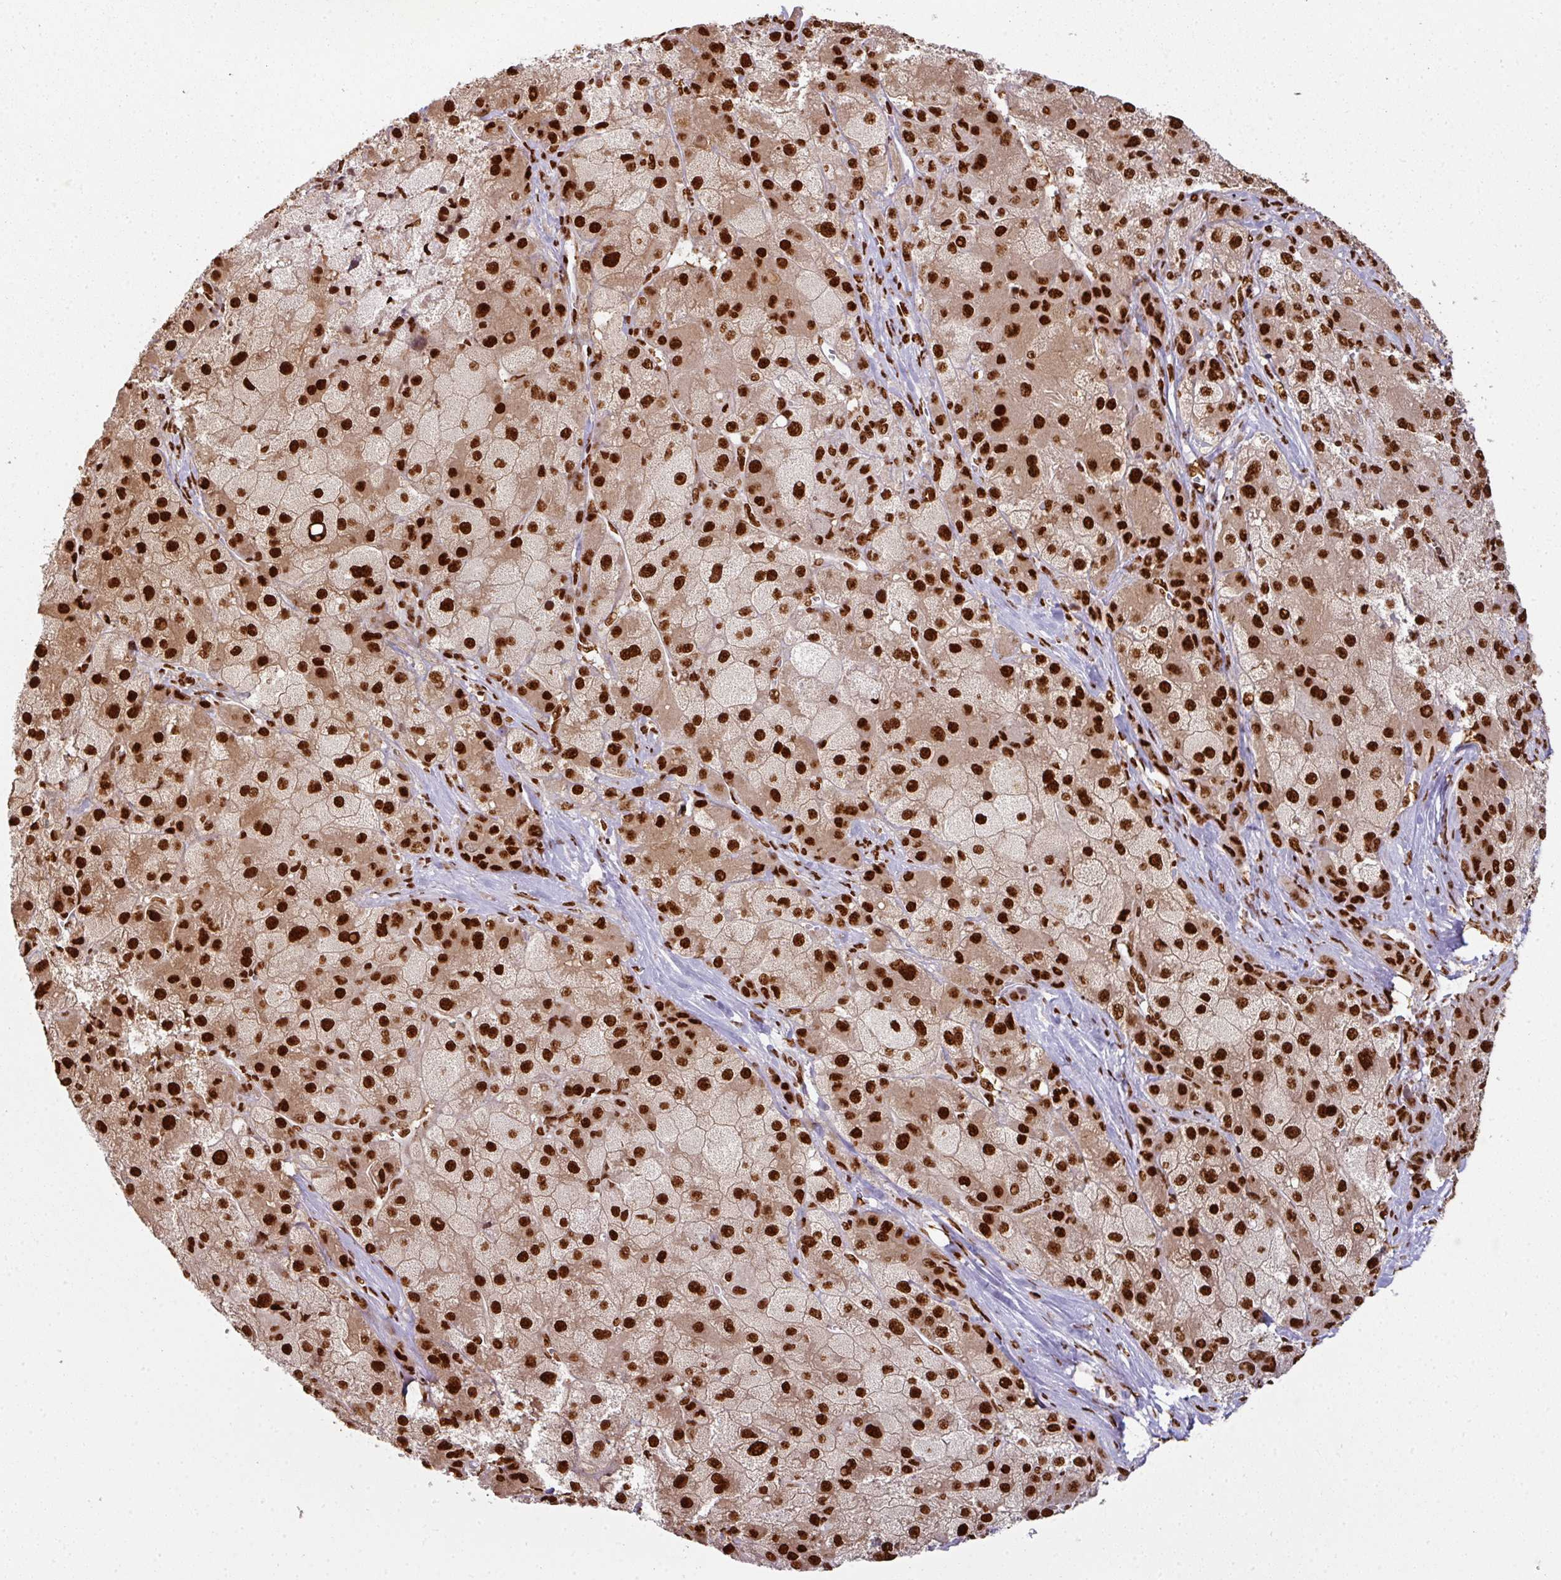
{"staining": {"intensity": "strong", "quantity": ">75%", "location": "nuclear"}, "tissue": "liver cancer", "cell_type": "Tumor cells", "image_type": "cancer", "snomed": [{"axis": "morphology", "description": "Carcinoma, Hepatocellular, NOS"}, {"axis": "topography", "description": "Liver"}], "caption": "IHC photomicrograph of human liver cancer (hepatocellular carcinoma) stained for a protein (brown), which displays high levels of strong nuclear expression in about >75% of tumor cells.", "gene": "SIK3", "patient": {"sex": "male", "age": 67}}